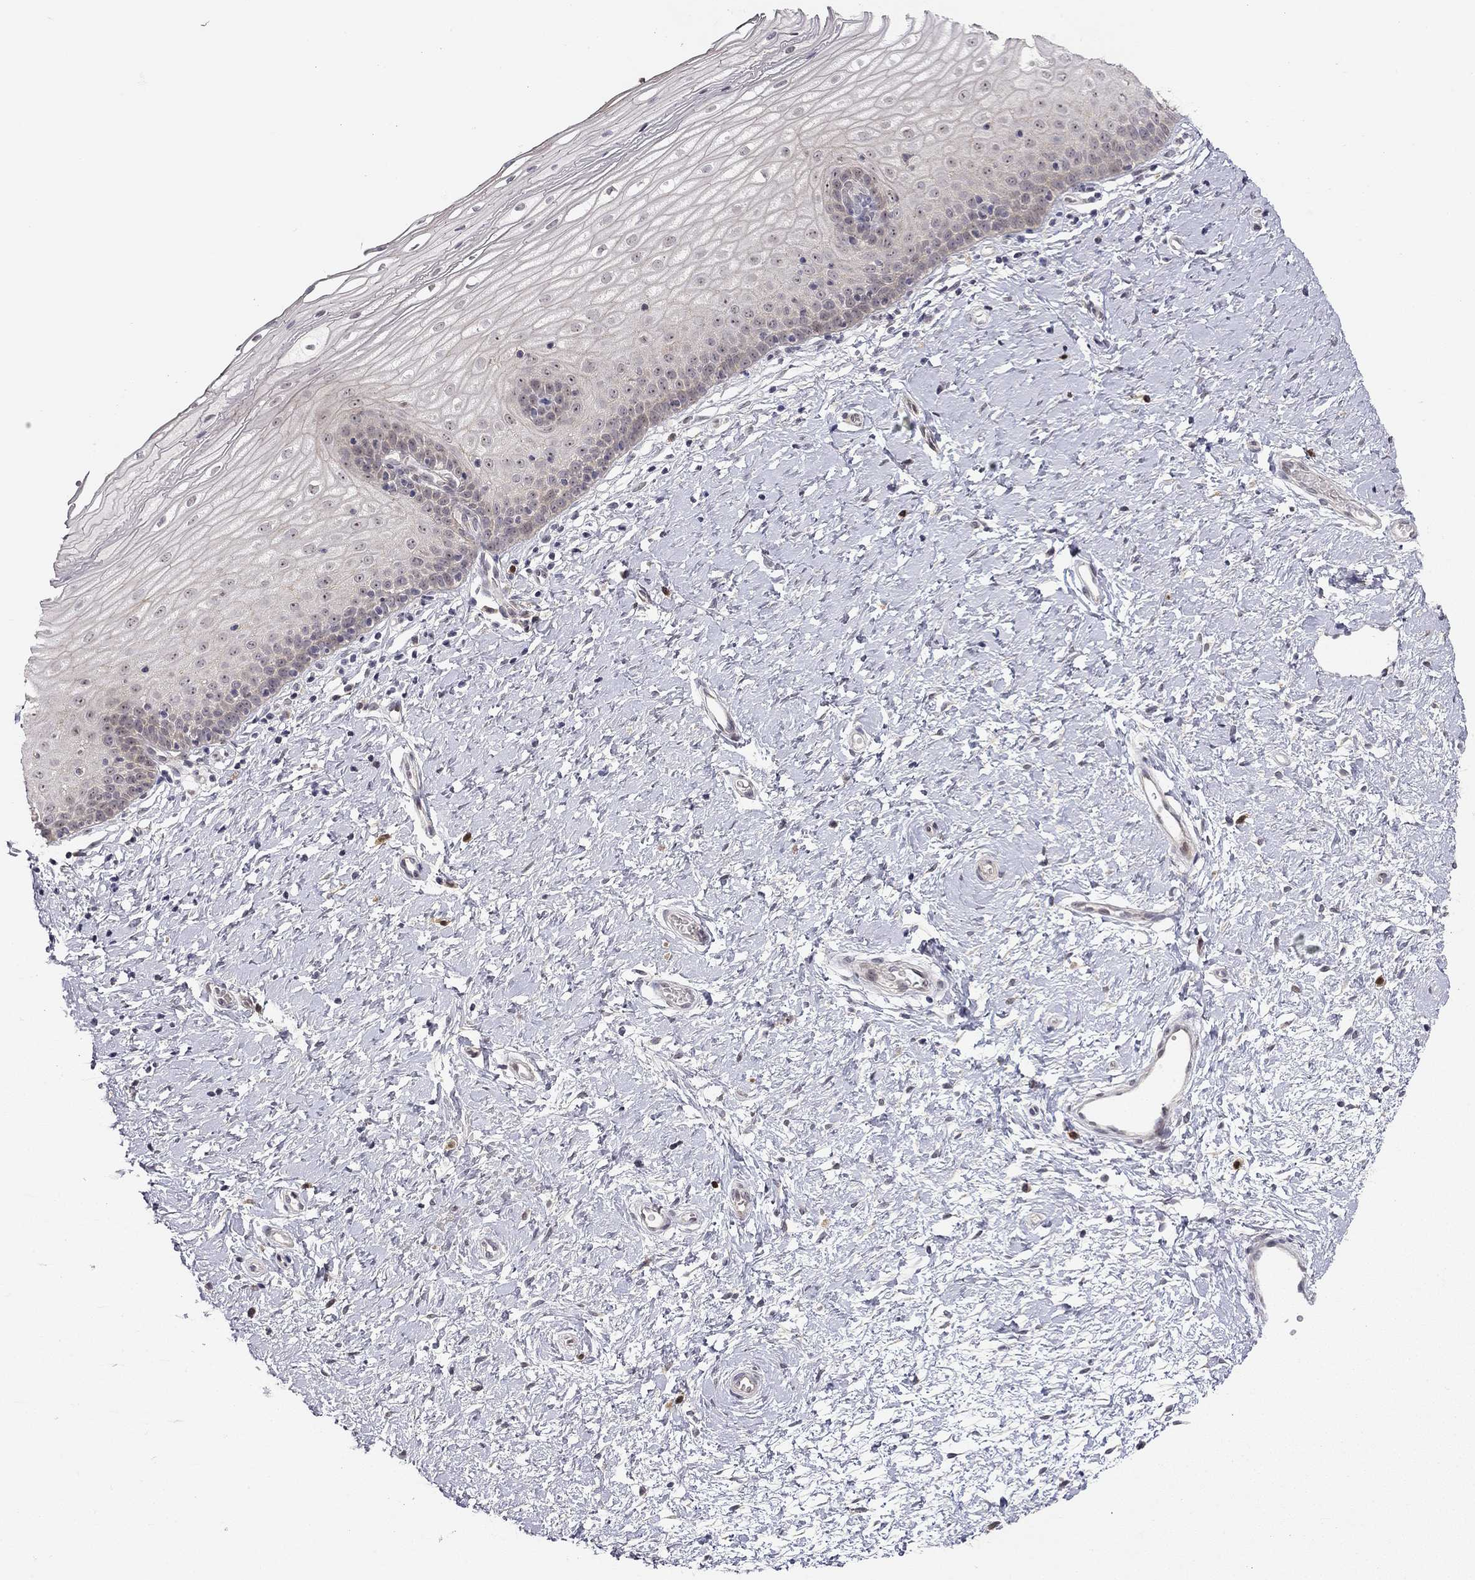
{"staining": {"intensity": "moderate", "quantity": ">75%", "location": "cytoplasmic/membranous"}, "tissue": "cervix", "cell_type": "Glandular cells", "image_type": "normal", "snomed": [{"axis": "morphology", "description": "Normal tissue, NOS"}, {"axis": "topography", "description": "Cervix"}], "caption": "A brown stain labels moderate cytoplasmic/membranous expression of a protein in glandular cells of benign human cervix. Using DAB (brown) and hematoxylin (blue) stains, captured at high magnification using brightfield microscopy.", "gene": "STXBP6", "patient": {"sex": "female", "age": 37}}